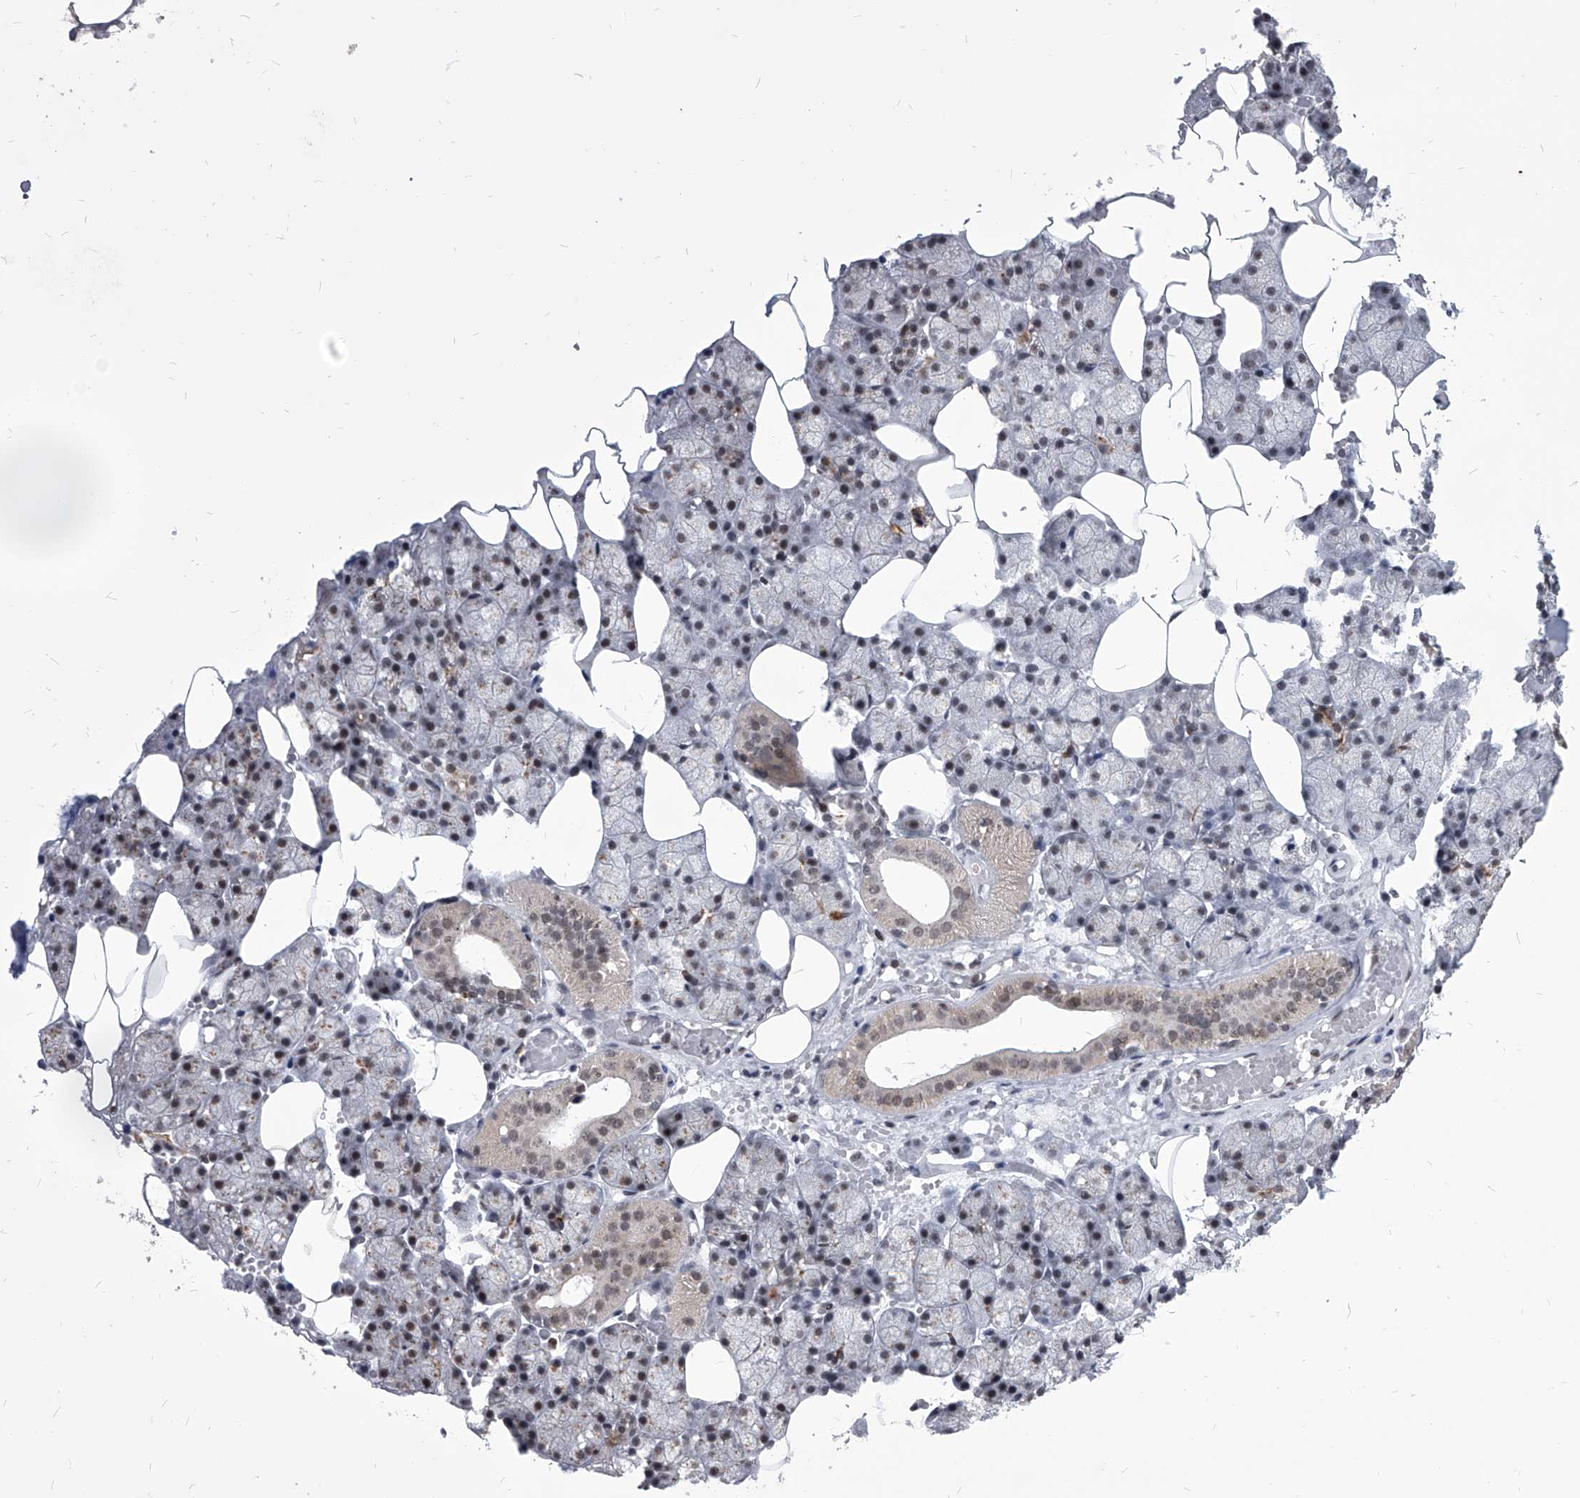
{"staining": {"intensity": "moderate", "quantity": "<25%", "location": "cytoplasmic/membranous"}, "tissue": "salivary gland", "cell_type": "Glandular cells", "image_type": "normal", "snomed": [{"axis": "morphology", "description": "Normal tissue, NOS"}, {"axis": "topography", "description": "Salivary gland"}], "caption": "Salivary gland stained with a protein marker displays moderate staining in glandular cells.", "gene": "PPIL4", "patient": {"sex": "male", "age": 62}}